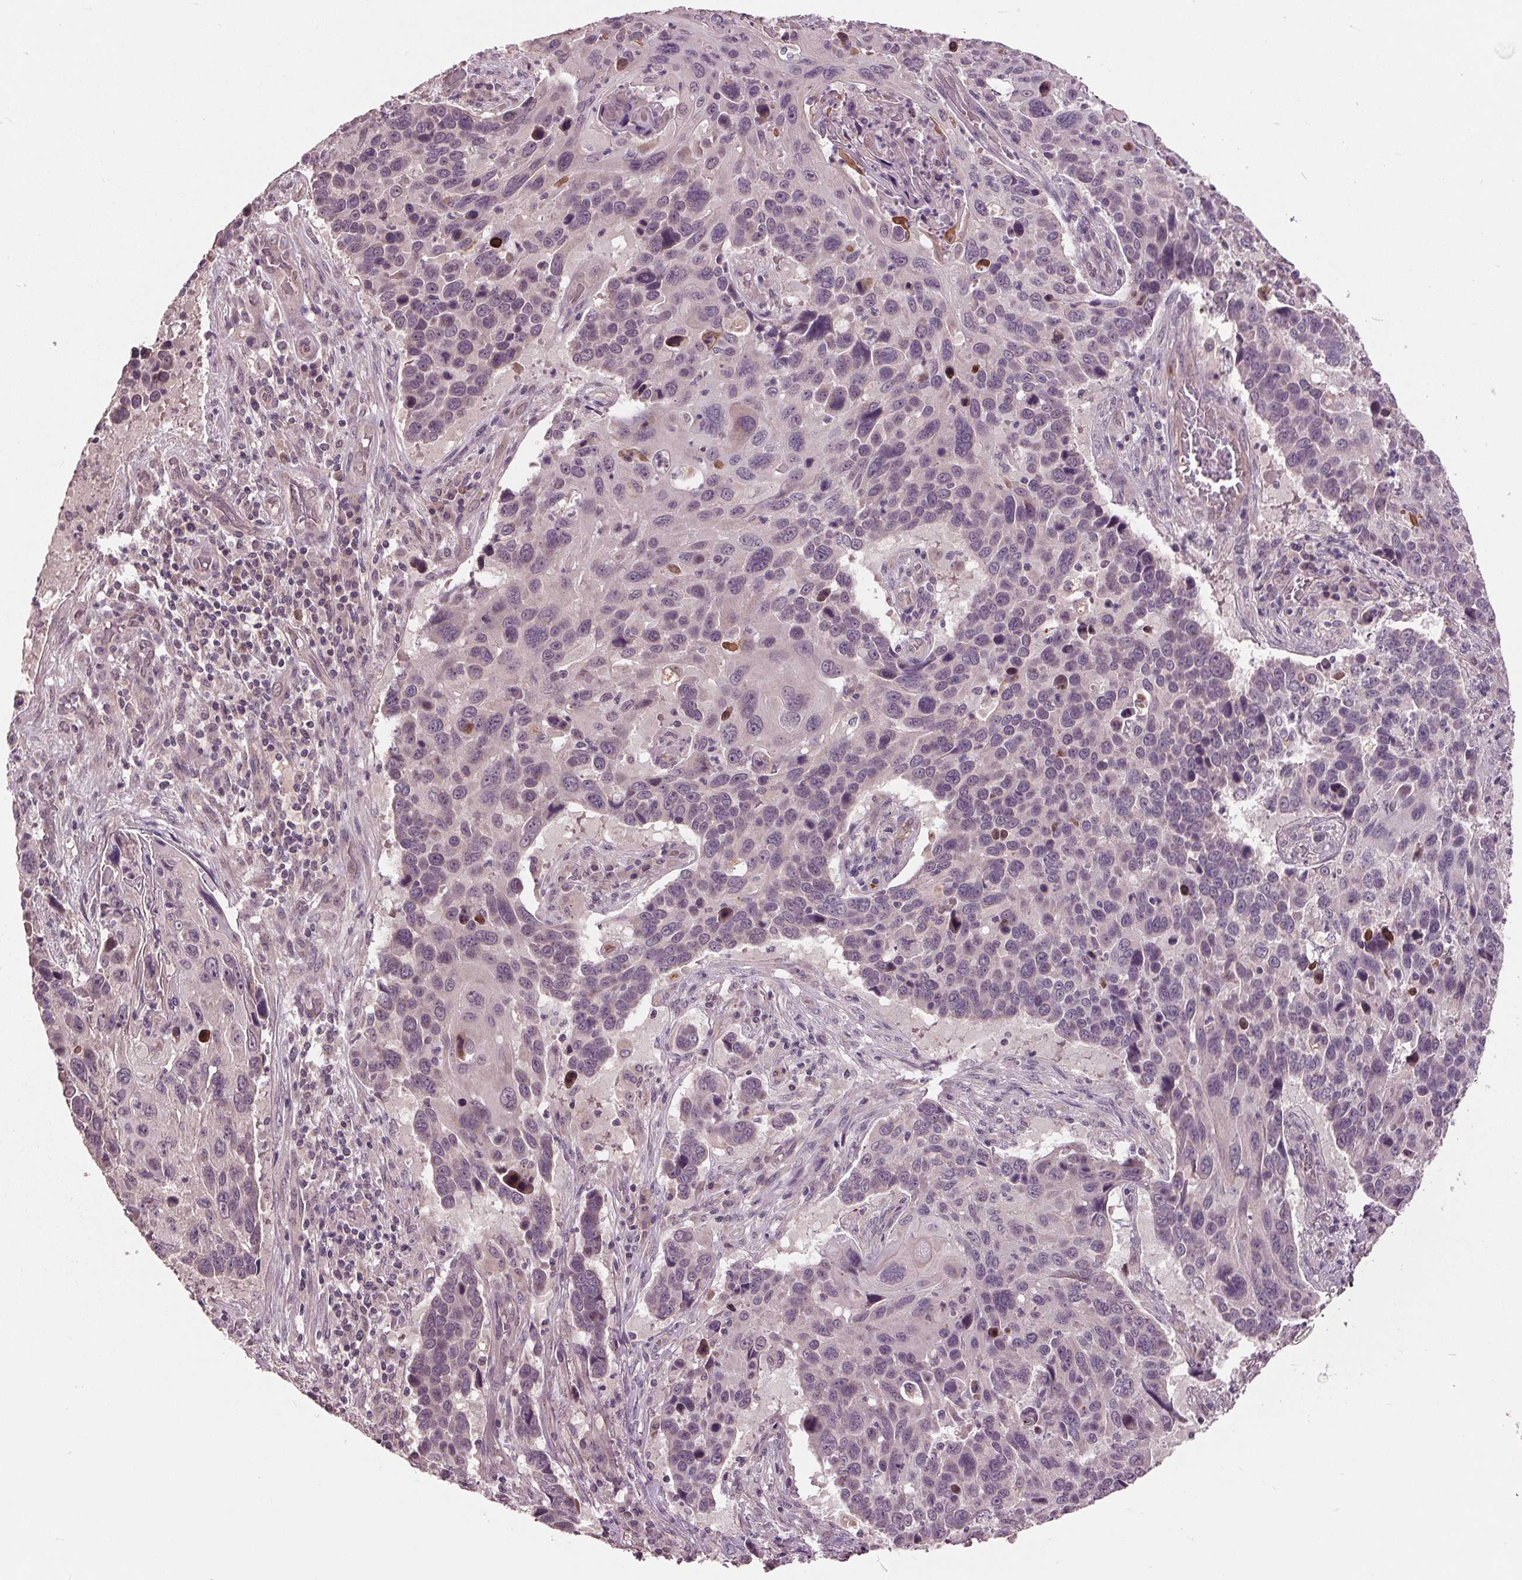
{"staining": {"intensity": "negative", "quantity": "none", "location": "none"}, "tissue": "lung cancer", "cell_type": "Tumor cells", "image_type": "cancer", "snomed": [{"axis": "morphology", "description": "Squamous cell carcinoma, NOS"}, {"axis": "topography", "description": "Lung"}], "caption": "Tumor cells are negative for protein expression in human lung squamous cell carcinoma. (IHC, brightfield microscopy, high magnification).", "gene": "MAPK8", "patient": {"sex": "male", "age": 68}}